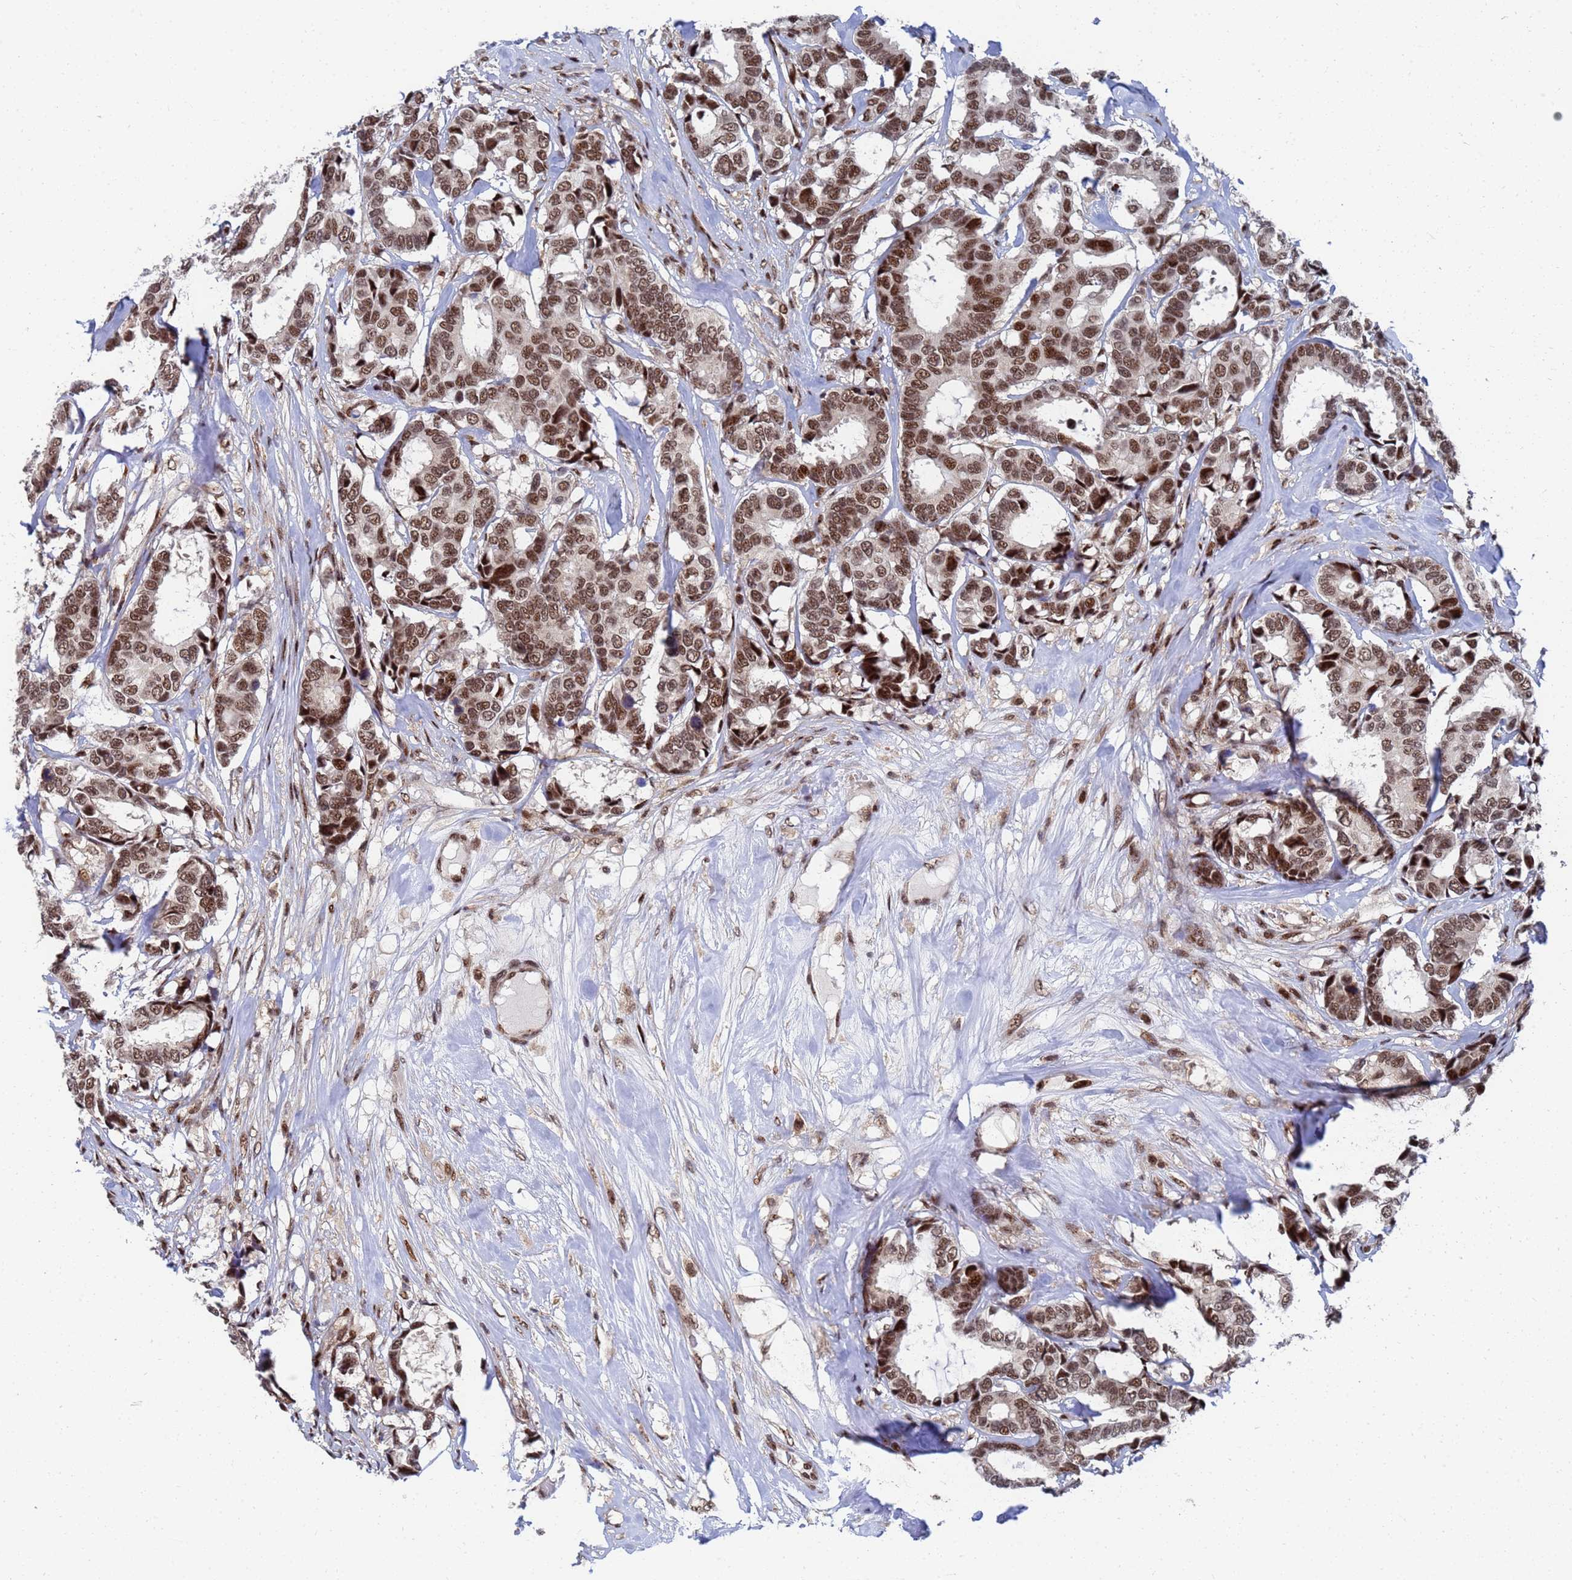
{"staining": {"intensity": "moderate", "quantity": ">75%", "location": "nuclear"}, "tissue": "breast cancer", "cell_type": "Tumor cells", "image_type": "cancer", "snomed": [{"axis": "morphology", "description": "Duct carcinoma"}, {"axis": "topography", "description": "Breast"}], "caption": "Human breast cancer (infiltrating ductal carcinoma) stained for a protein (brown) demonstrates moderate nuclear positive staining in about >75% of tumor cells.", "gene": "AP5Z1", "patient": {"sex": "female", "age": 87}}